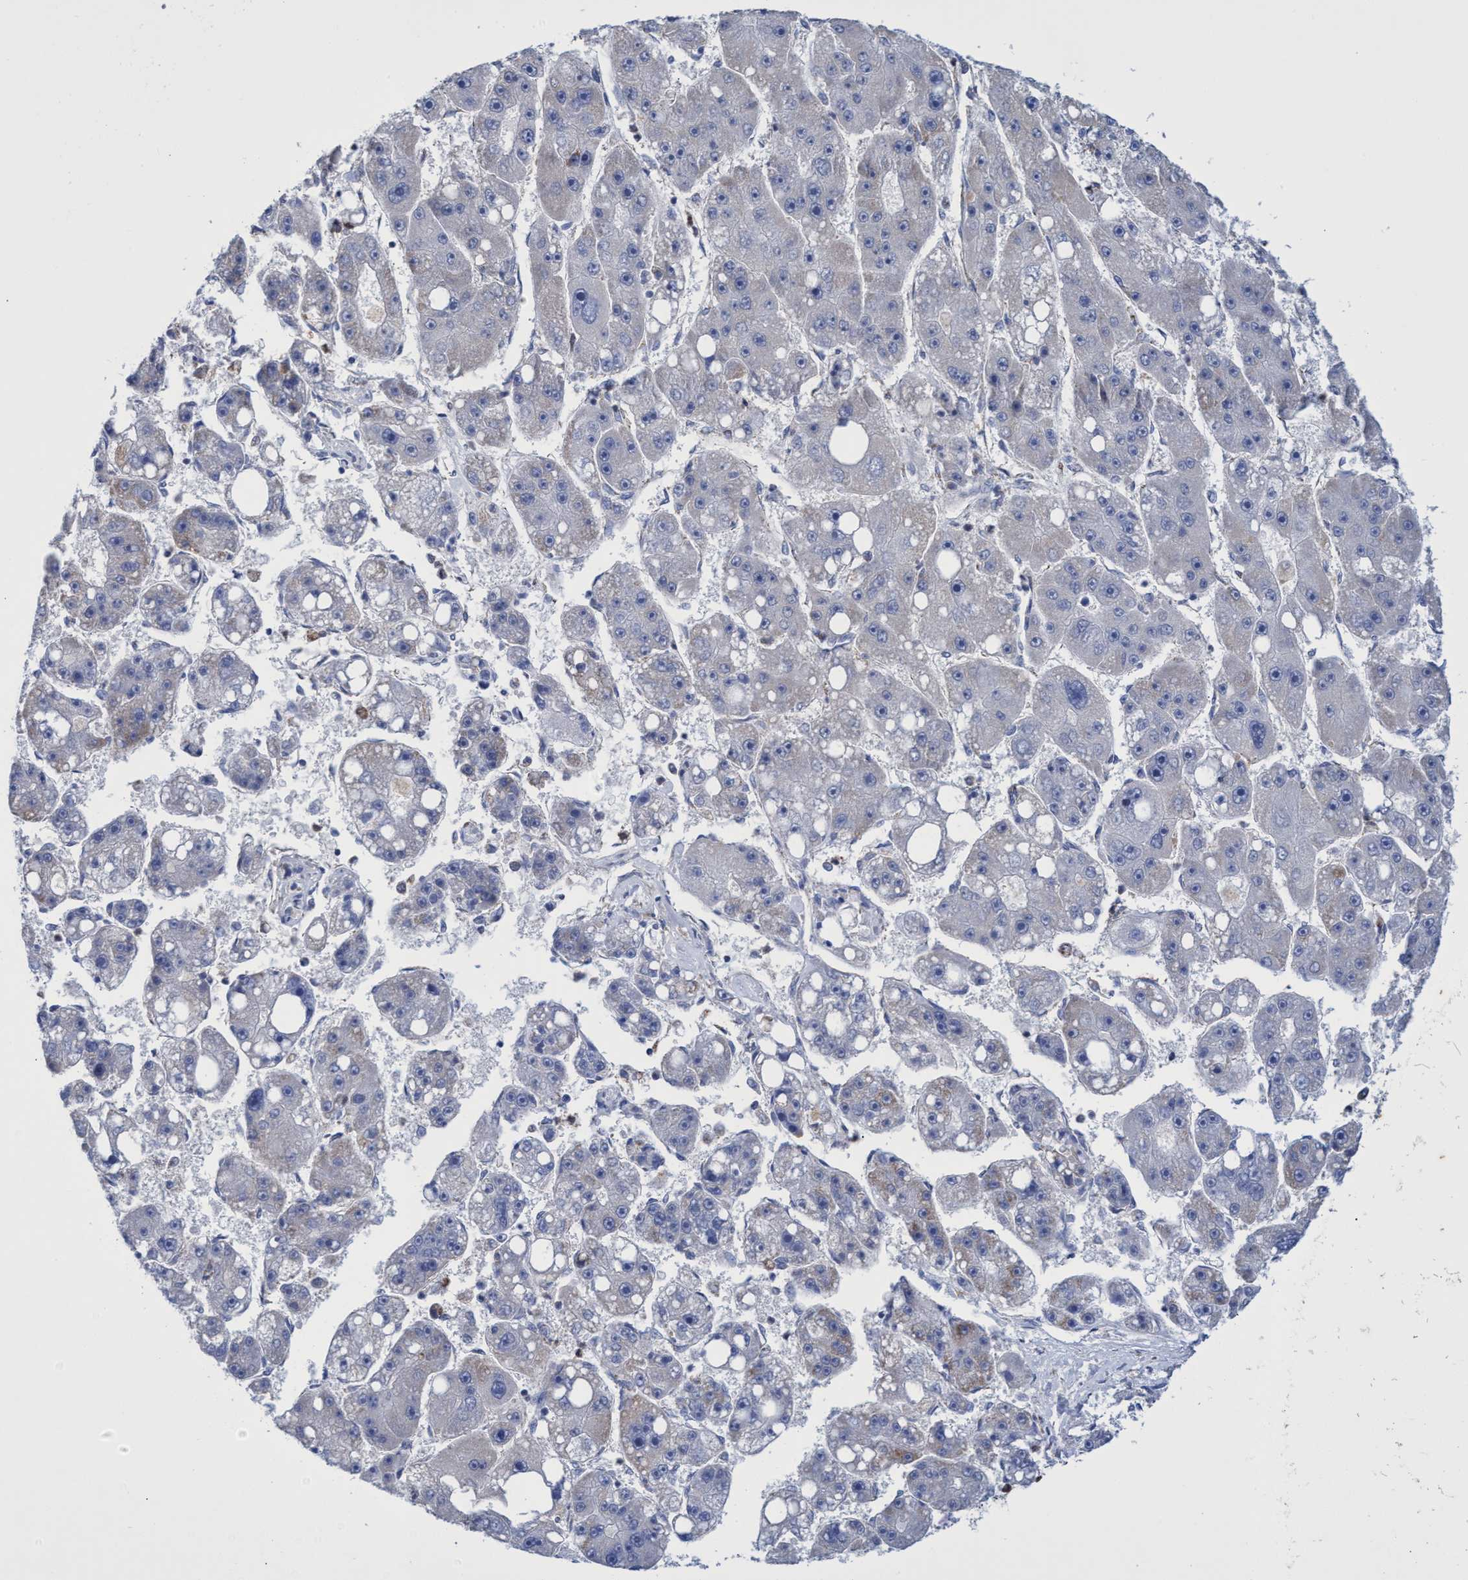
{"staining": {"intensity": "negative", "quantity": "none", "location": "none"}, "tissue": "liver cancer", "cell_type": "Tumor cells", "image_type": "cancer", "snomed": [{"axis": "morphology", "description": "Carcinoma, Hepatocellular, NOS"}, {"axis": "topography", "description": "Liver"}], "caption": "This is a micrograph of immunohistochemistry (IHC) staining of liver cancer, which shows no staining in tumor cells. The staining was performed using DAB (3,3'-diaminobenzidine) to visualize the protein expression in brown, while the nuclei were stained in blue with hematoxylin (Magnification: 20x).", "gene": "ZNF750", "patient": {"sex": "female", "age": 61}}